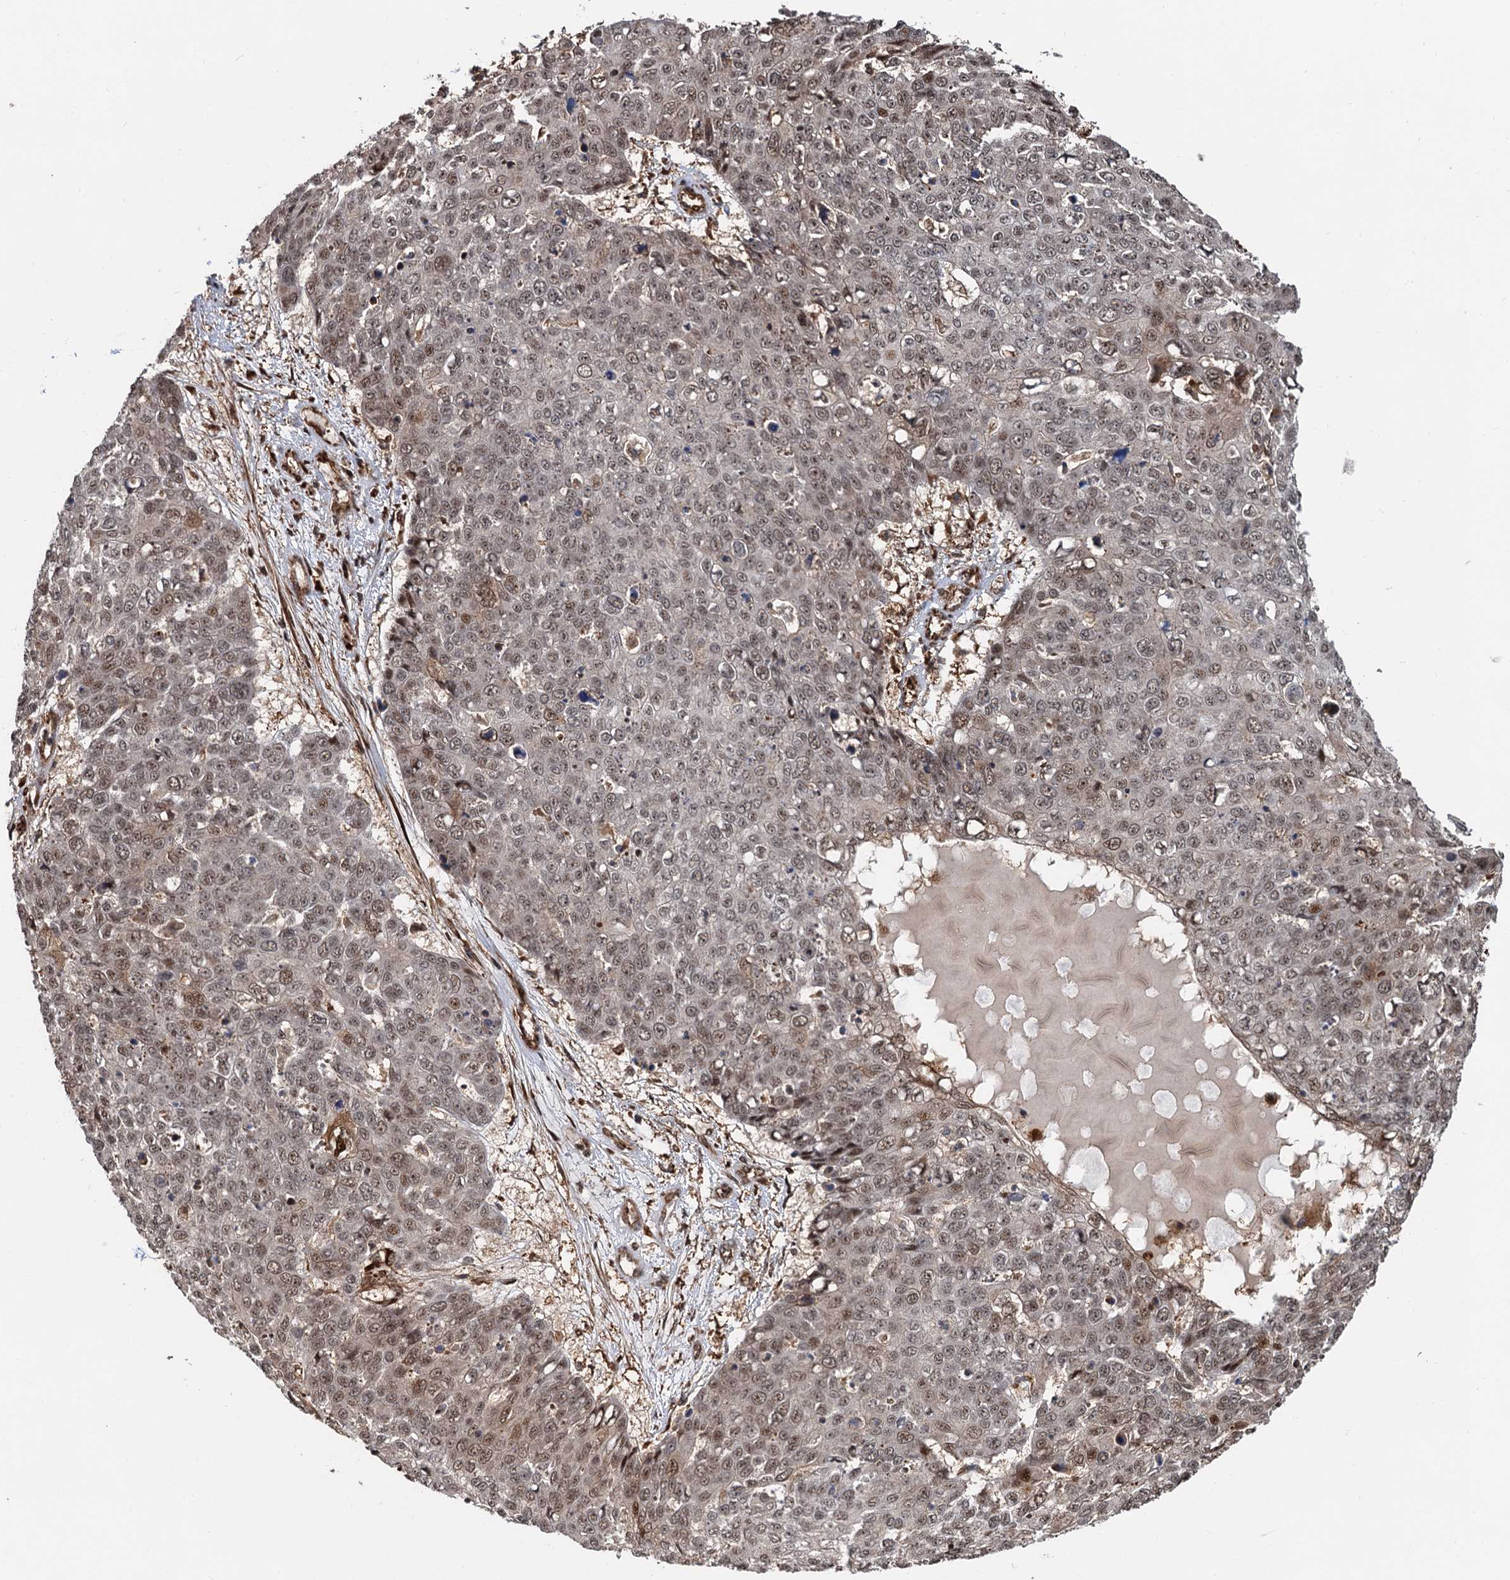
{"staining": {"intensity": "moderate", "quantity": "<25%", "location": "nuclear"}, "tissue": "skin cancer", "cell_type": "Tumor cells", "image_type": "cancer", "snomed": [{"axis": "morphology", "description": "Squamous cell carcinoma, NOS"}, {"axis": "topography", "description": "Skin"}], "caption": "Immunohistochemistry histopathology image of squamous cell carcinoma (skin) stained for a protein (brown), which demonstrates low levels of moderate nuclear positivity in approximately <25% of tumor cells.", "gene": "SNRNP25", "patient": {"sex": "male", "age": 71}}